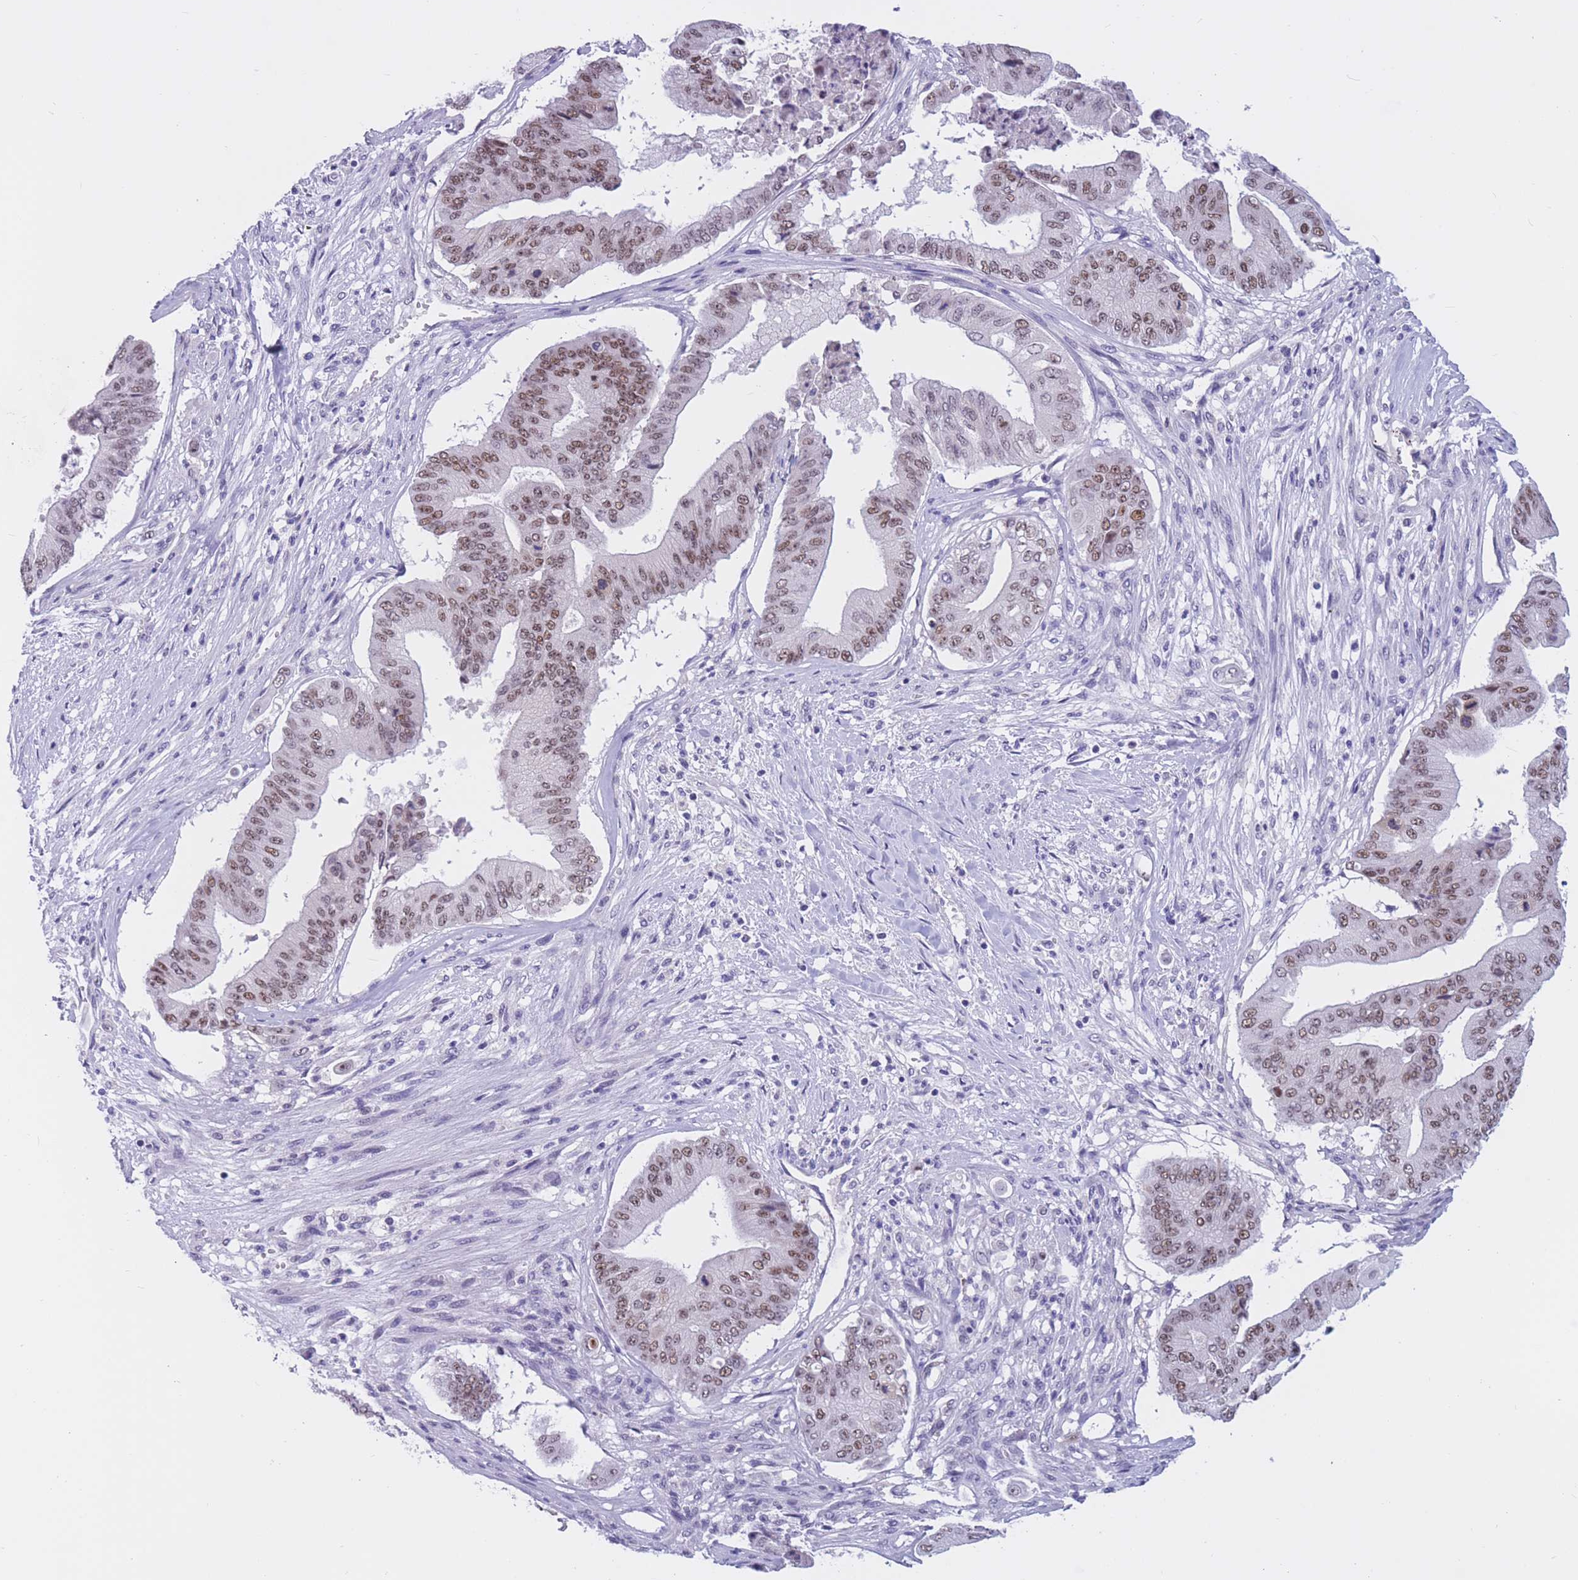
{"staining": {"intensity": "moderate", "quantity": ">75%", "location": "nuclear"}, "tissue": "pancreatic cancer", "cell_type": "Tumor cells", "image_type": "cancer", "snomed": [{"axis": "morphology", "description": "Adenocarcinoma, NOS"}, {"axis": "topography", "description": "Pancreas"}], "caption": "Pancreatic cancer (adenocarcinoma) stained for a protein (brown) displays moderate nuclear positive staining in approximately >75% of tumor cells.", "gene": "BOP1", "patient": {"sex": "female", "age": 77}}